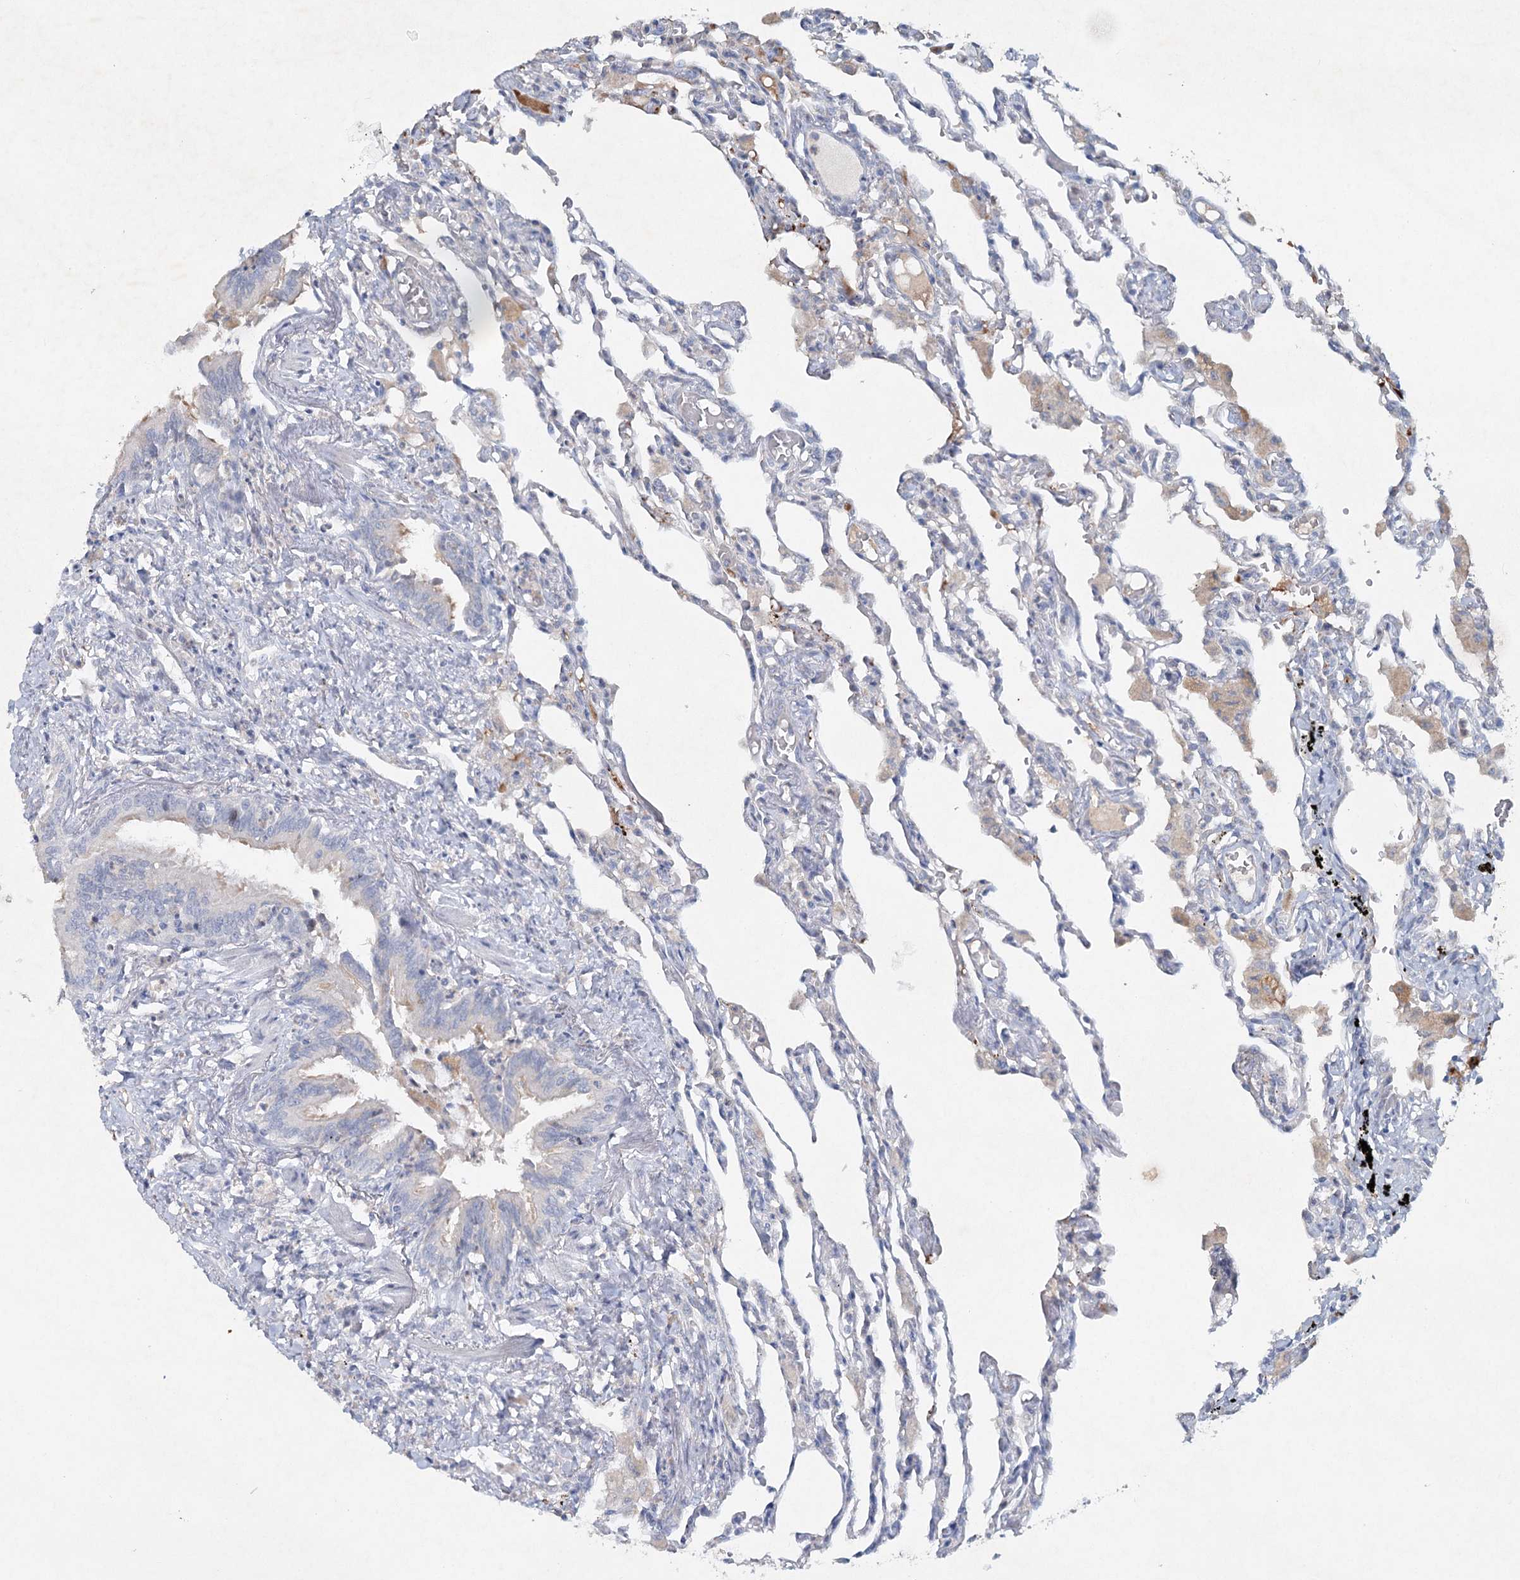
{"staining": {"intensity": "weak", "quantity": "<25%", "location": "cytoplasmic/membranous"}, "tissue": "lung", "cell_type": "Alveolar cells", "image_type": "normal", "snomed": [{"axis": "morphology", "description": "Normal tissue, NOS"}, {"axis": "topography", "description": "Bronchus"}, {"axis": "topography", "description": "Lung"}], "caption": "Image shows no significant protein staining in alveolar cells of unremarkable lung.", "gene": "RFX6", "patient": {"sex": "female", "age": 49}}